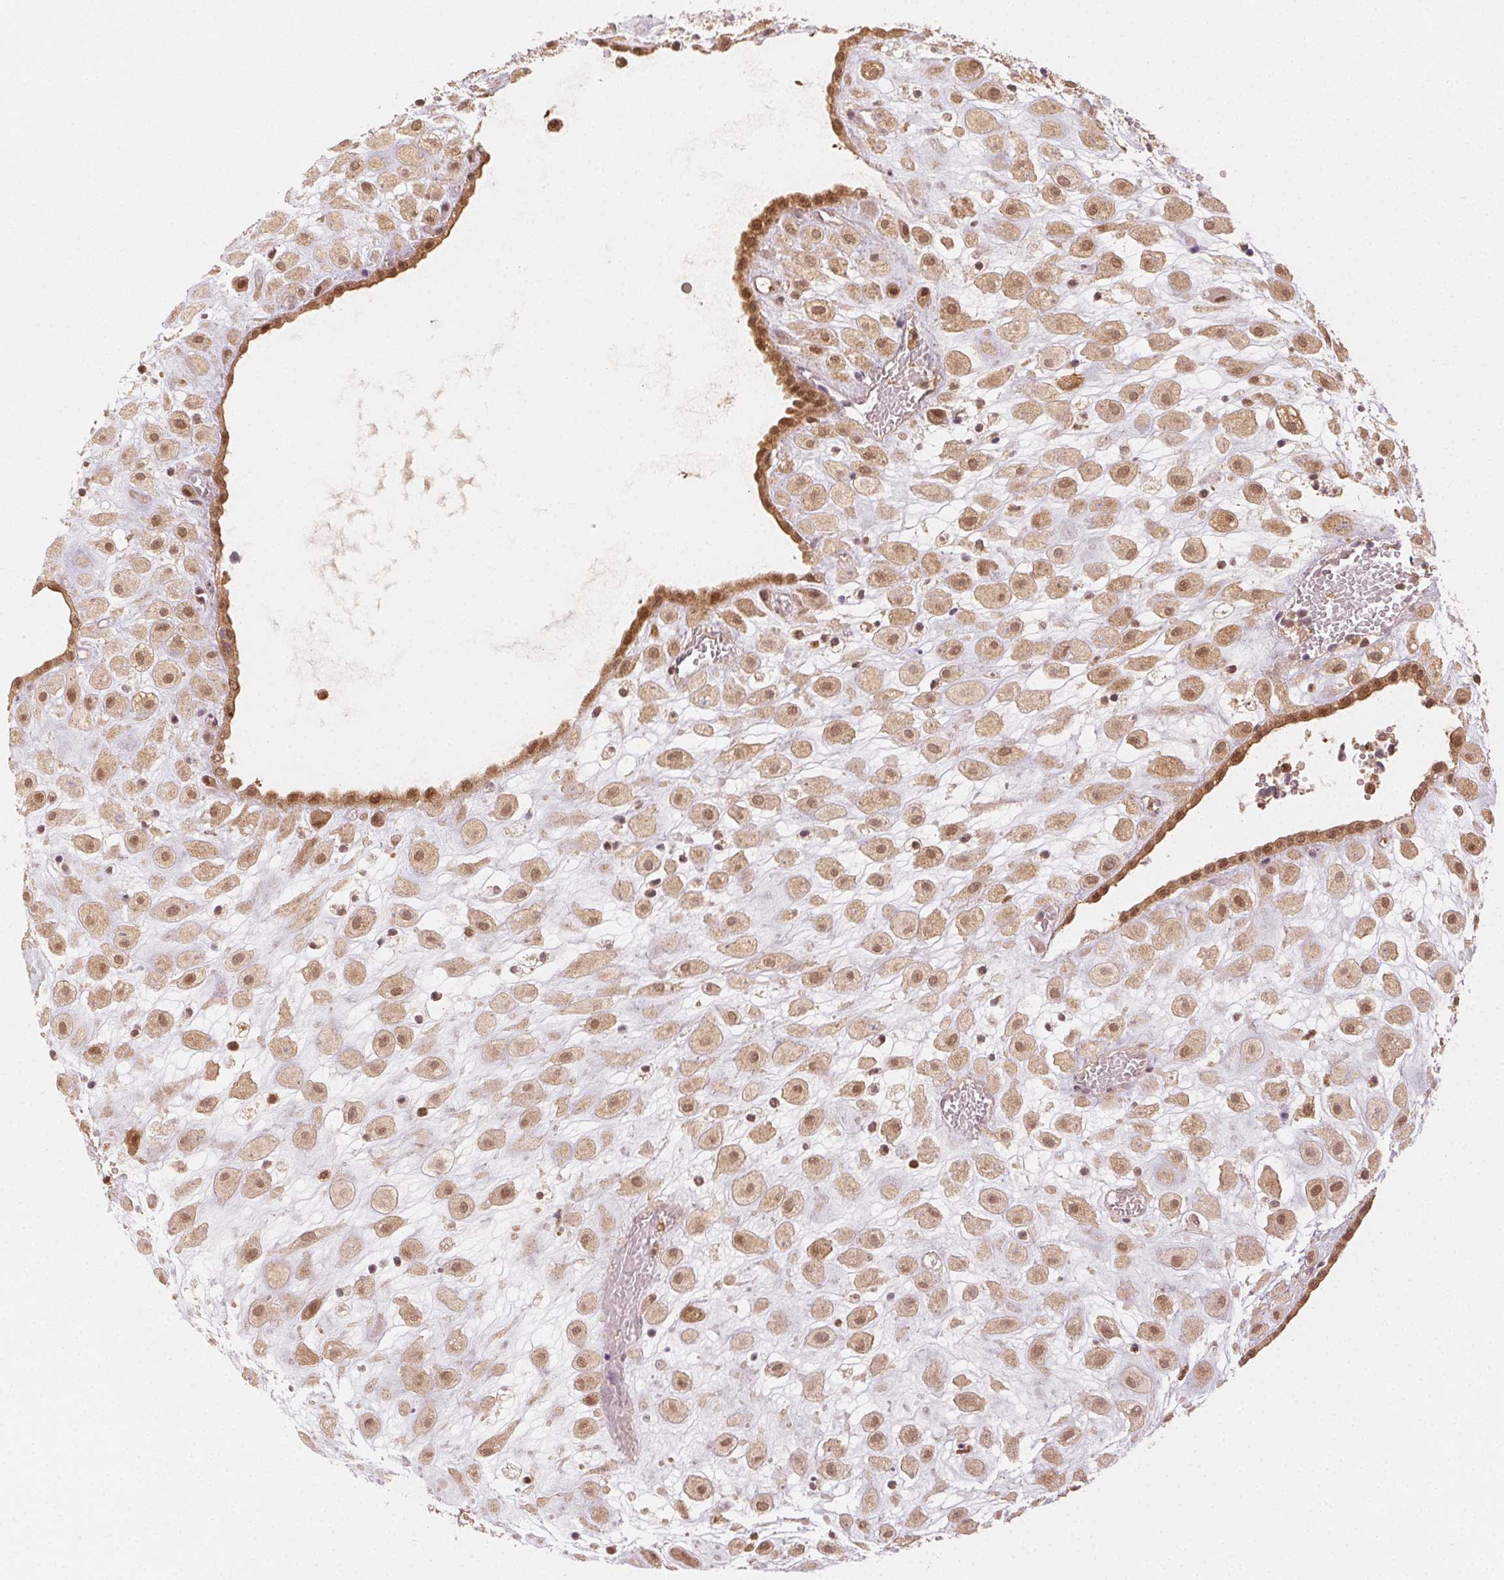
{"staining": {"intensity": "moderate", "quantity": ">75%", "location": "cytoplasmic/membranous,nuclear"}, "tissue": "placenta", "cell_type": "Decidual cells", "image_type": "normal", "snomed": [{"axis": "morphology", "description": "Normal tissue, NOS"}, {"axis": "topography", "description": "Placenta"}], "caption": "IHC (DAB) staining of benign placenta exhibits moderate cytoplasmic/membranous,nuclear protein positivity in about >75% of decidual cells. The staining is performed using DAB (3,3'-diaminobenzidine) brown chromogen to label protein expression. The nuclei are counter-stained blue using hematoxylin.", "gene": "MAPK14", "patient": {"sex": "female", "age": 24}}